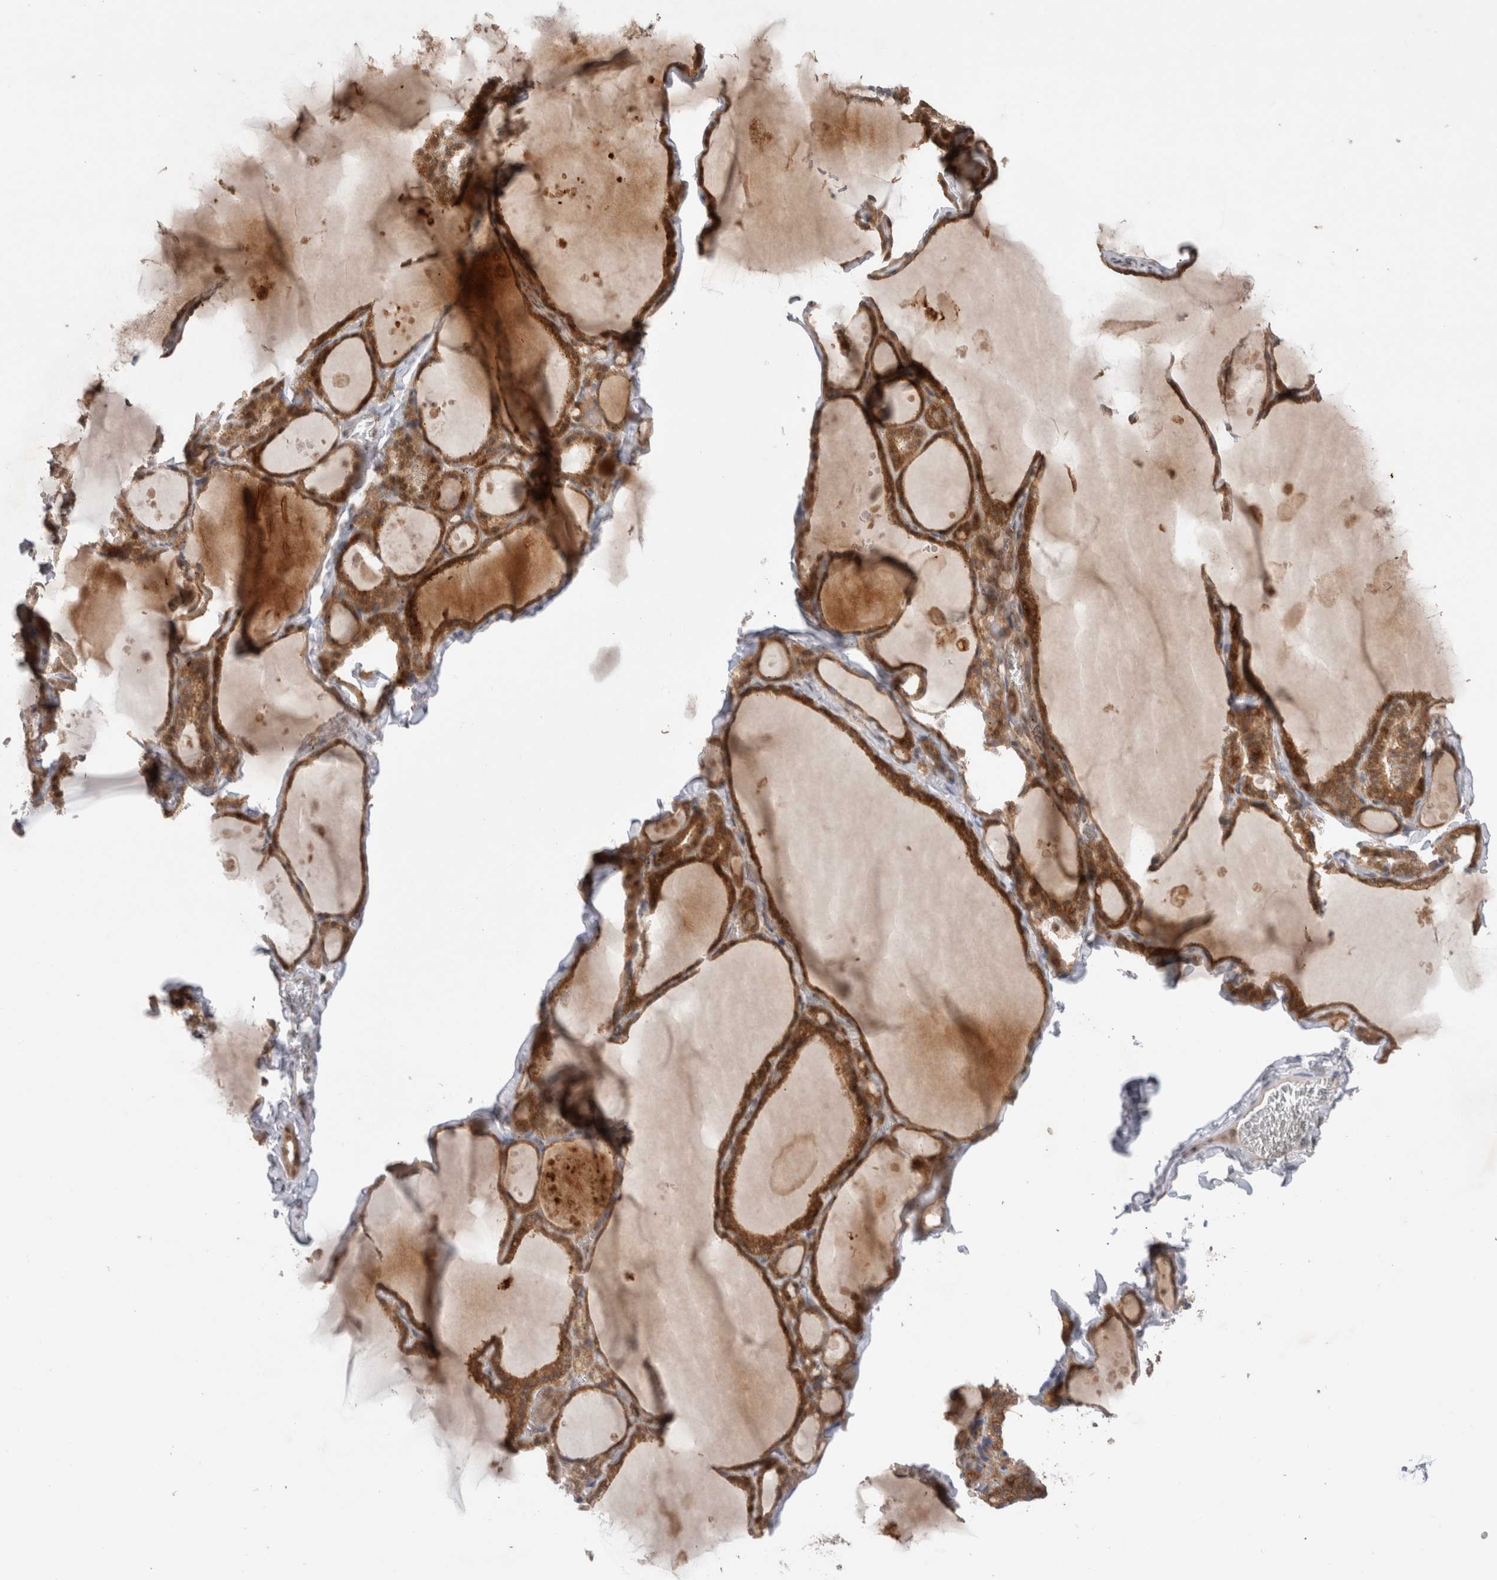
{"staining": {"intensity": "moderate", "quantity": ">75%", "location": "cytoplasmic/membranous,nuclear"}, "tissue": "thyroid gland", "cell_type": "Glandular cells", "image_type": "normal", "snomed": [{"axis": "morphology", "description": "Normal tissue, NOS"}, {"axis": "topography", "description": "Thyroid gland"}], "caption": "High-power microscopy captured an IHC image of normal thyroid gland, revealing moderate cytoplasmic/membranous,nuclear staining in about >75% of glandular cells. The protein of interest is stained brown, and the nuclei are stained in blue (DAB IHC with brightfield microscopy, high magnification).", "gene": "SLC29A1", "patient": {"sex": "male", "age": 56}}